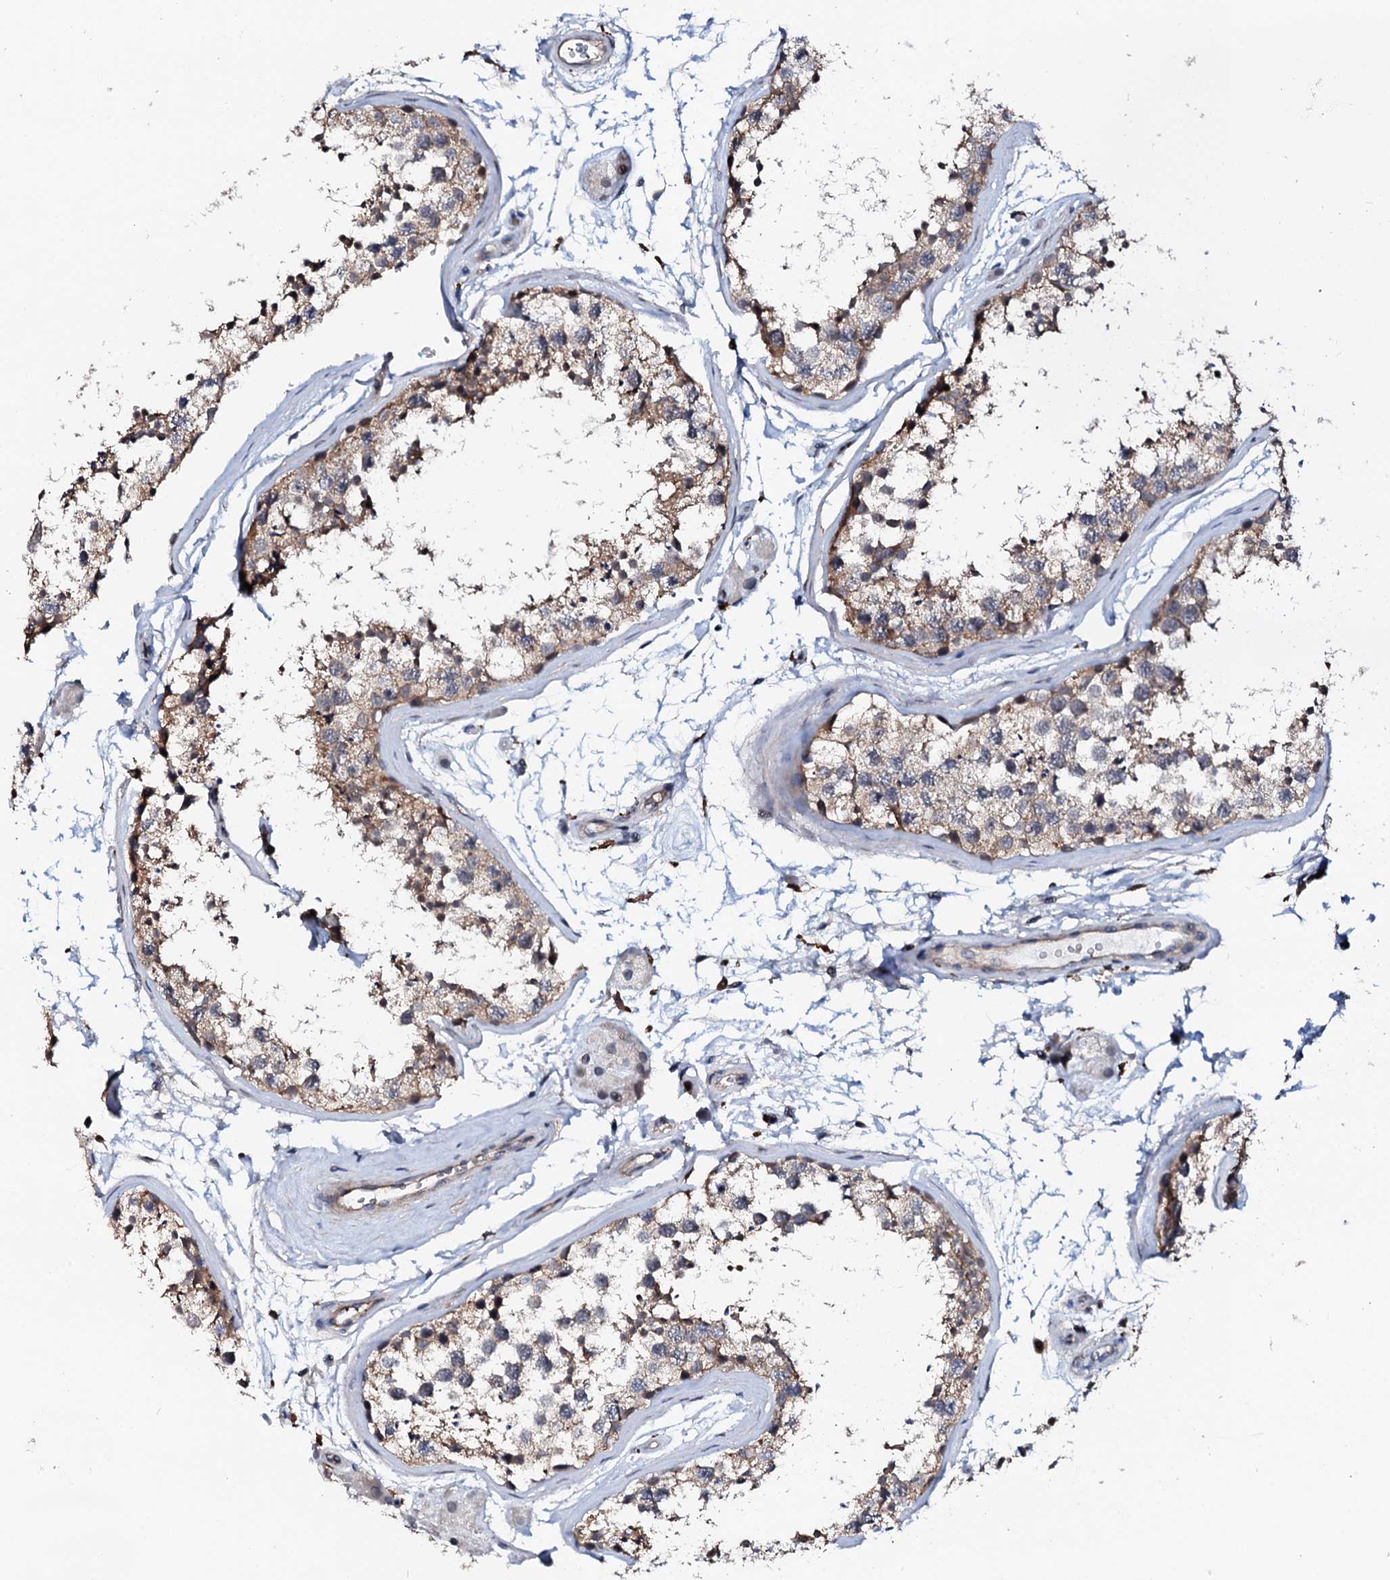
{"staining": {"intensity": "moderate", "quantity": "25%-75%", "location": "cytoplasmic/membranous"}, "tissue": "testis", "cell_type": "Cells in seminiferous ducts", "image_type": "normal", "snomed": [{"axis": "morphology", "description": "Normal tissue, NOS"}, {"axis": "topography", "description": "Testis"}], "caption": "Immunohistochemistry image of normal testis: human testis stained using immunohistochemistry reveals medium levels of moderate protein expression localized specifically in the cytoplasmic/membranous of cells in seminiferous ducts, appearing as a cytoplasmic/membranous brown color.", "gene": "VAMP8", "patient": {"sex": "male", "age": 56}}